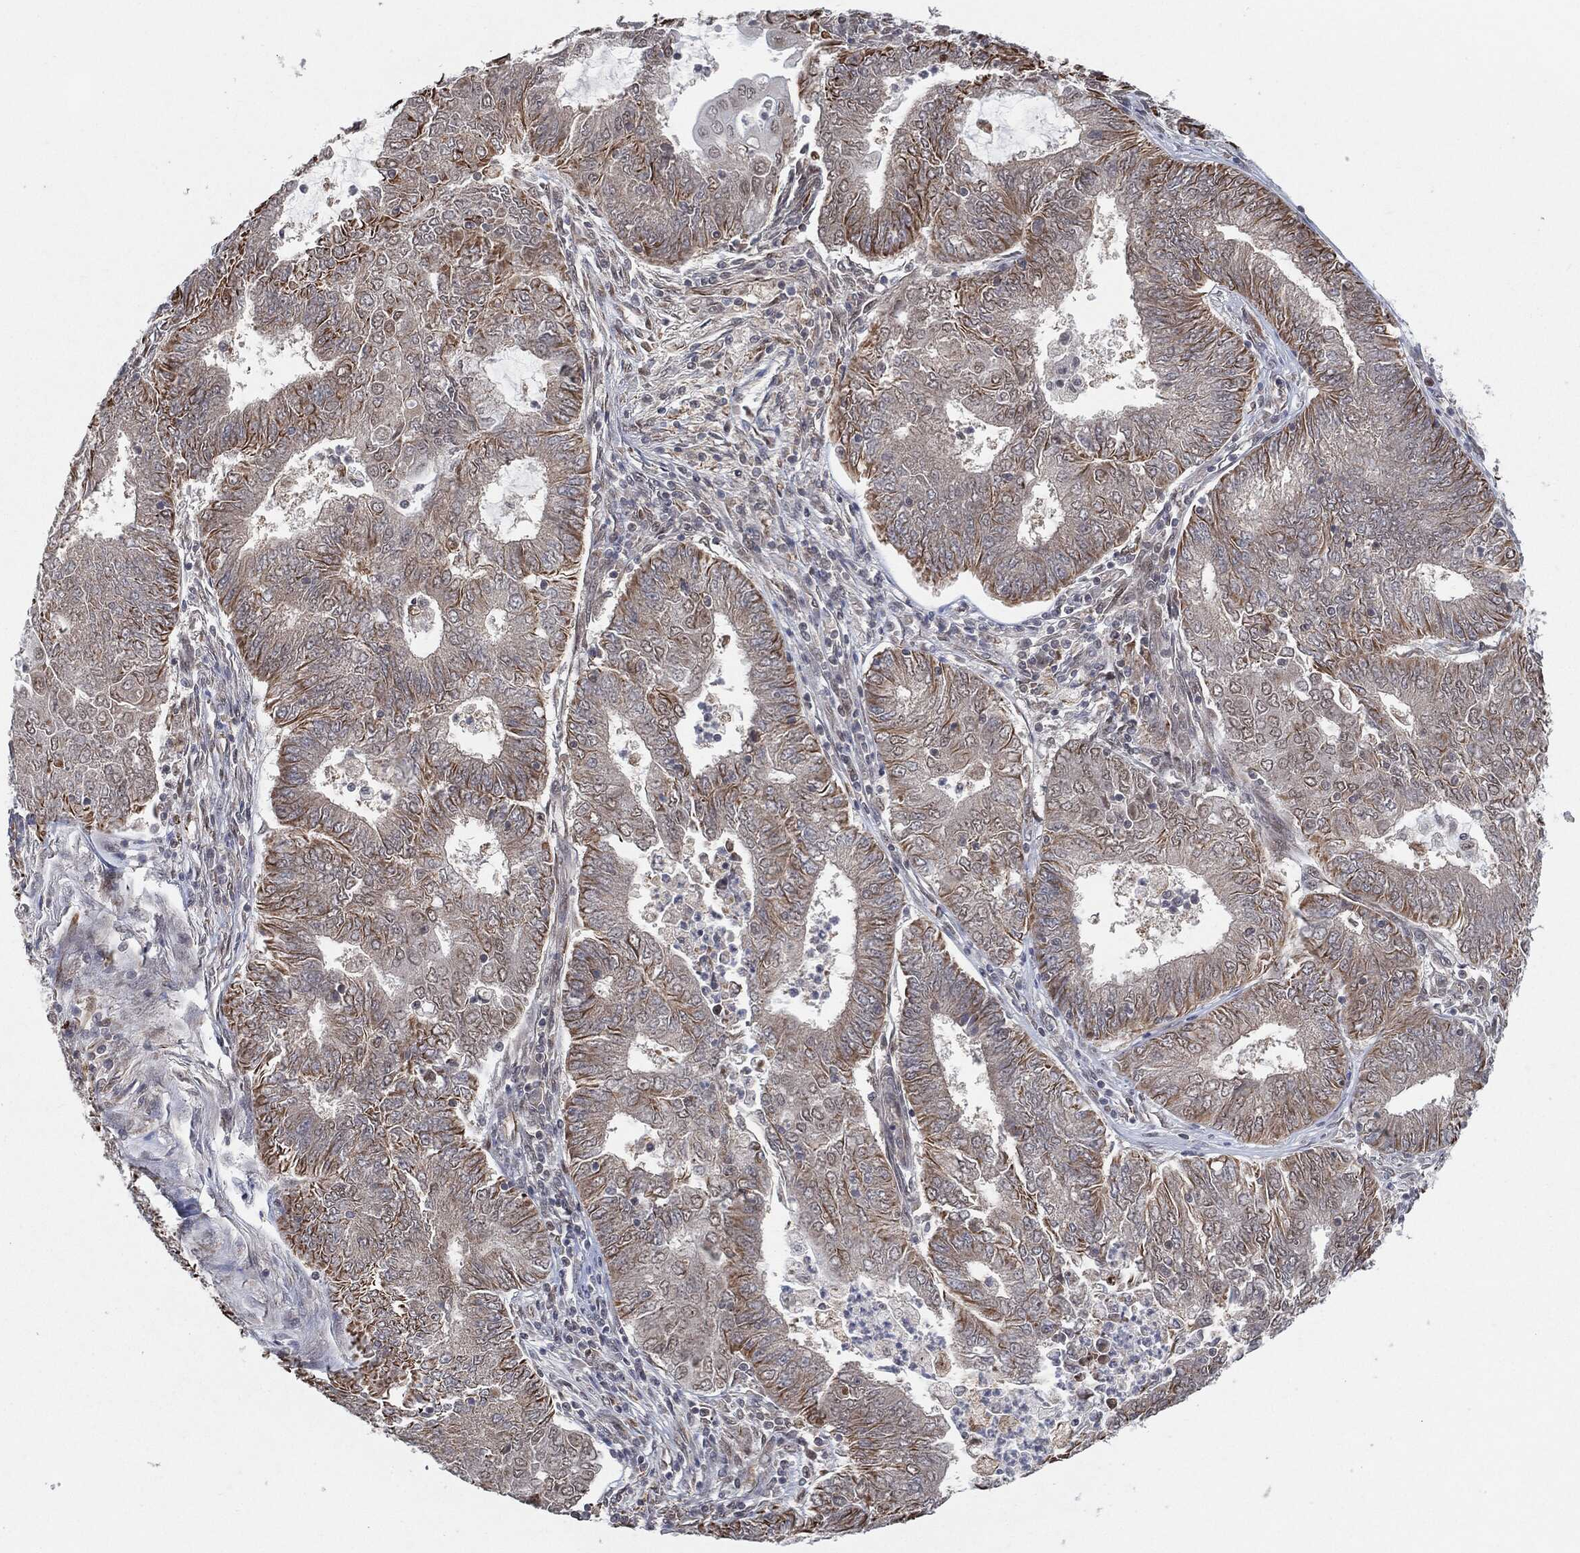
{"staining": {"intensity": "moderate", "quantity": "<25%", "location": "cytoplasmic/membranous"}, "tissue": "endometrial cancer", "cell_type": "Tumor cells", "image_type": "cancer", "snomed": [{"axis": "morphology", "description": "Adenocarcinoma, NOS"}, {"axis": "topography", "description": "Endometrium"}], "caption": "The image demonstrates a brown stain indicating the presence of a protein in the cytoplasmic/membranous of tumor cells in endometrial adenocarcinoma. (Brightfield microscopy of DAB IHC at high magnification).", "gene": "TP53RK", "patient": {"sex": "female", "age": 62}}